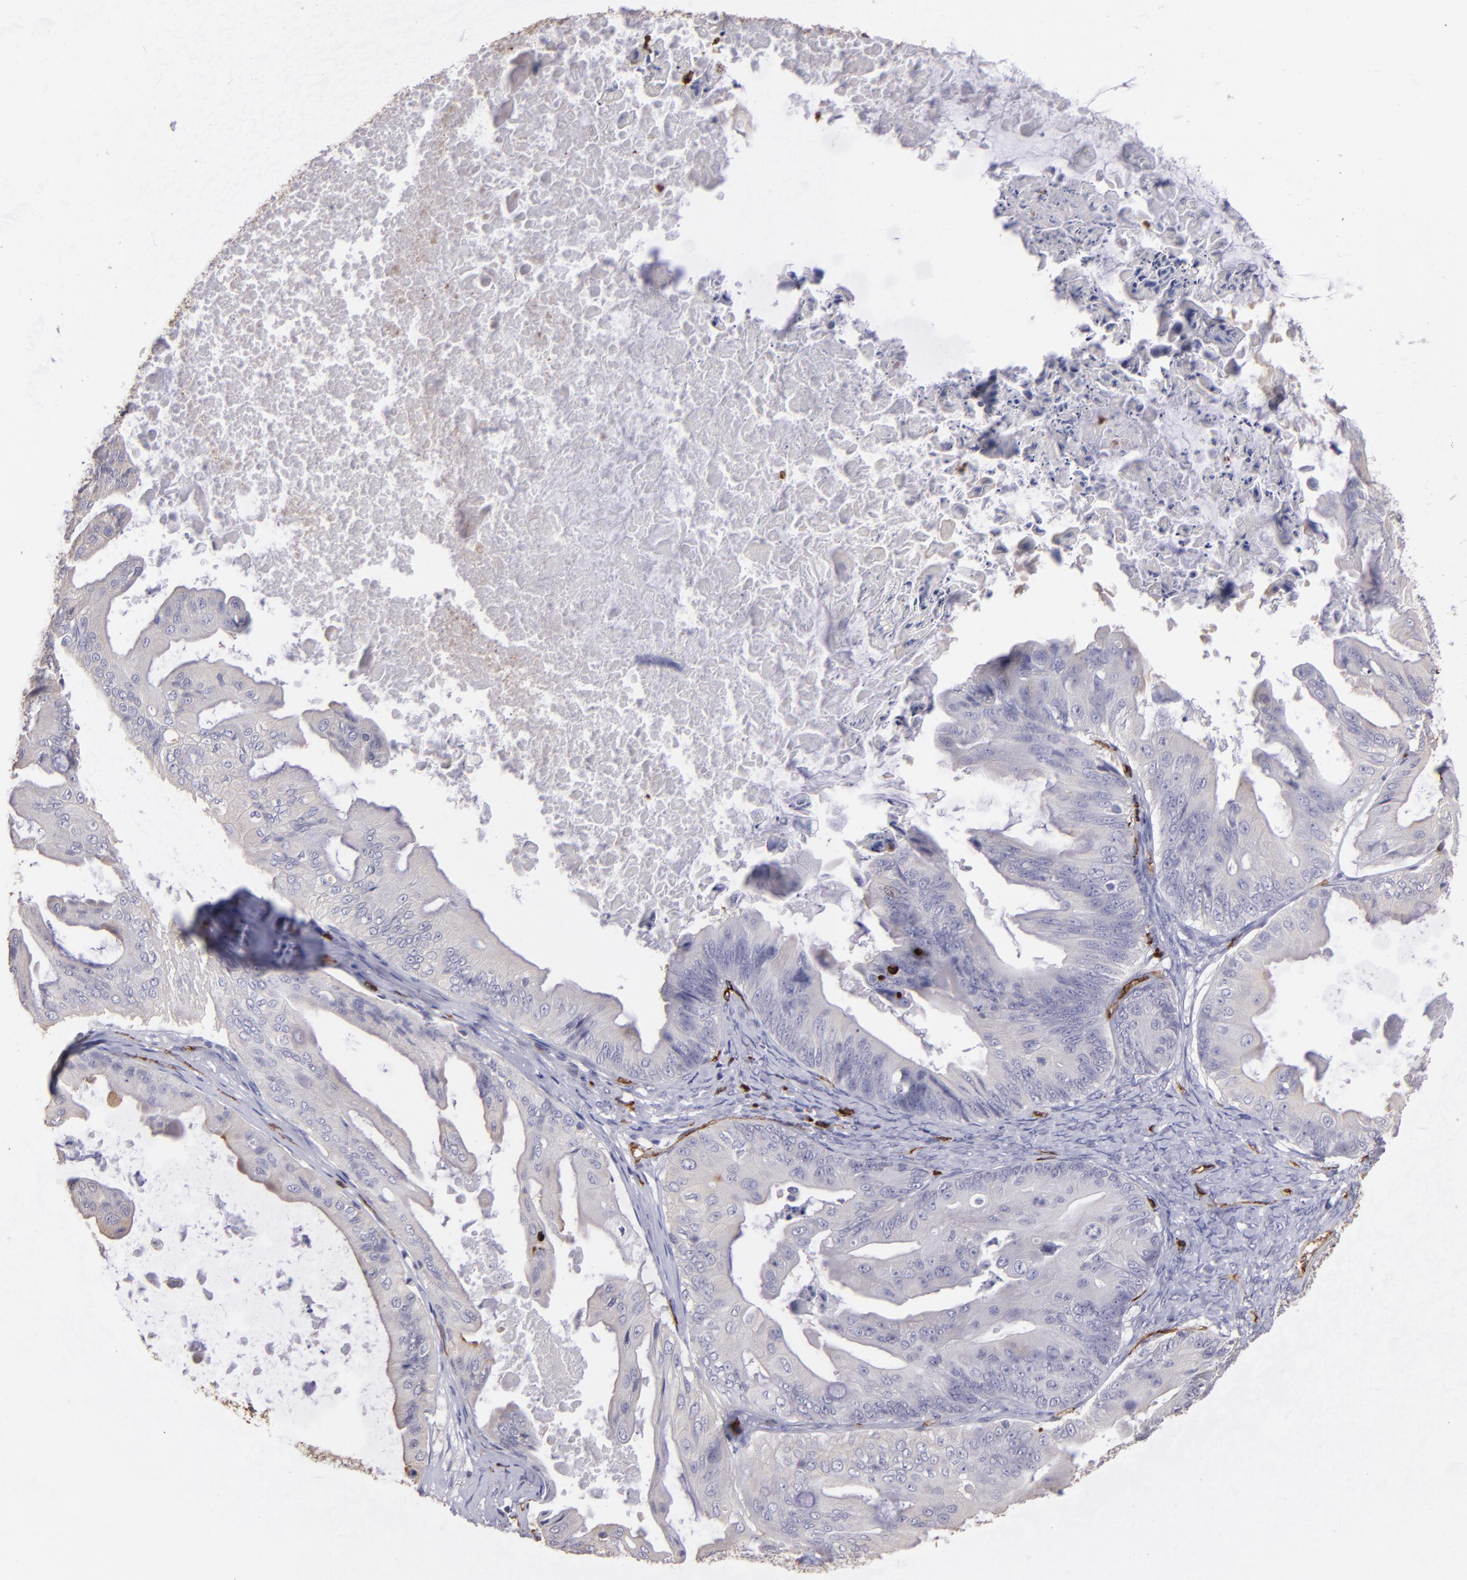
{"staining": {"intensity": "negative", "quantity": "none", "location": "none"}, "tissue": "ovarian cancer", "cell_type": "Tumor cells", "image_type": "cancer", "snomed": [{"axis": "morphology", "description": "Cystadenocarcinoma, mucinous, NOS"}, {"axis": "topography", "description": "Ovary"}], "caption": "An IHC image of ovarian mucinous cystadenocarcinoma is shown. There is no staining in tumor cells of ovarian mucinous cystadenocarcinoma. (Brightfield microscopy of DAB immunohistochemistry at high magnification).", "gene": "DYSF", "patient": {"sex": "female", "age": 37}}